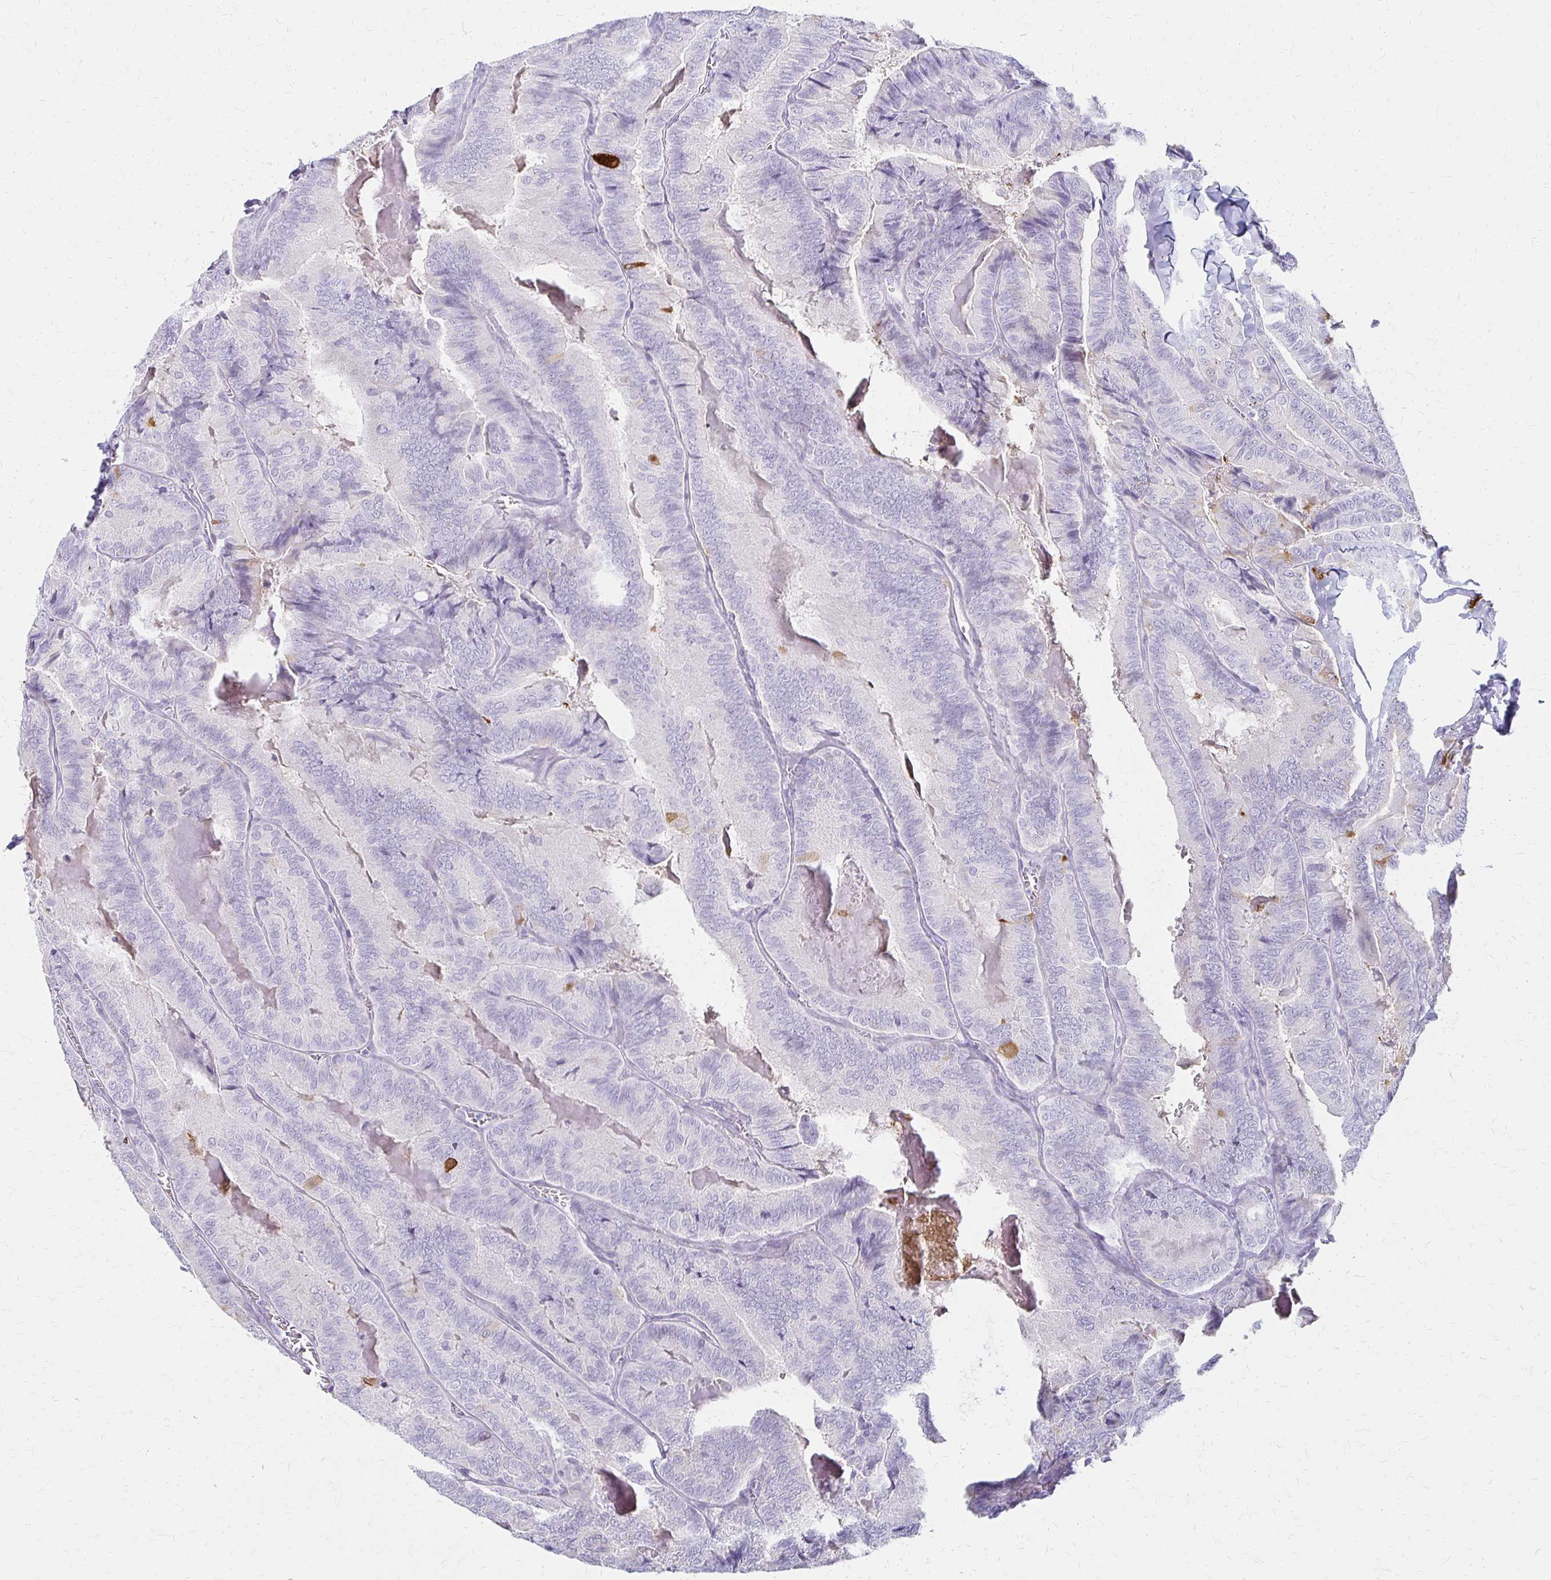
{"staining": {"intensity": "negative", "quantity": "none", "location": "none"}, "tissue": "thyroid cancer", "cell_type": "Tumor cells", "image_type": "cancer", "snomed": [{"axis": "morphology", "description": "Papillary adenocarcinoma, NOS"}, {"axis": "topography", "description": "Thyroid gland"}], "caption": "Protein analysis of papillary adenocarcinoma (thyroid) reveals no significant positivity in tumor cells.", "gene": "IVL", "patient": {"sex": "female", "age": 75}}